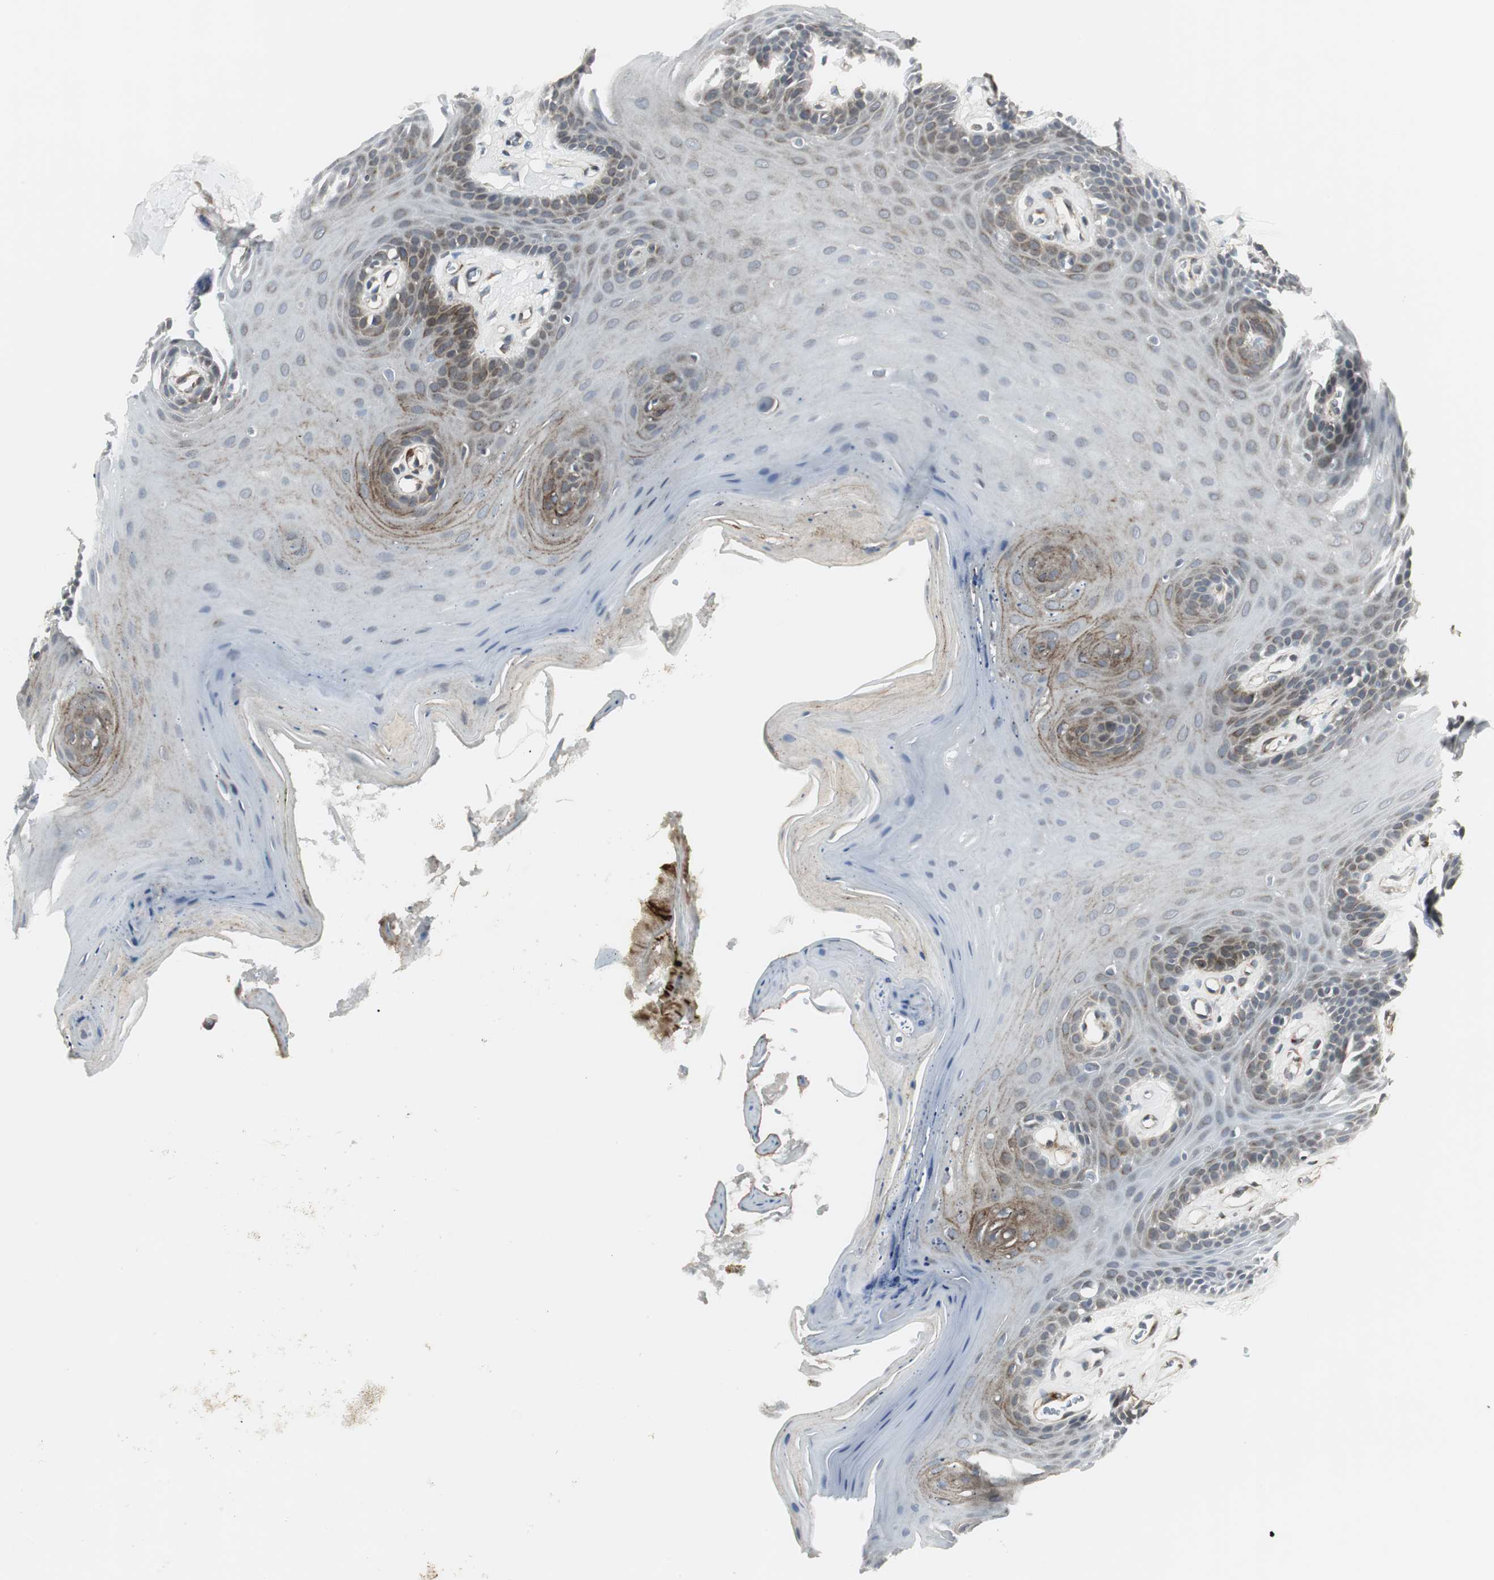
{"staining": {"intensity": "moderate", "quantity": "<25%", "location": "cytoplasmic/membranous"}, "tissue": "oral mucosa", "cell_type": "Squamous epithelial cells", "image_type": "normal", "snomed": [{"axis": "morphology", "description": "Normal tissue, NOS"}, {"axis": "morphology", "description": "Squamous cell carcinoma, NOS"}, {"axis": "topography", "description": "Skeletal muscle"}, {"axis": "topography", "description": "Oral tissue"}, {"axis": "topography", "description": "Head-Neck"}], "caption": "Moderate cytoplasmic/membranous protein staining is seen in about <25% of squamous epithelial cells in oral mucosa. (Stains: DAB in brown, nuclei in blue, Microscopy: brightfield microscopy at high magnification).", "gene": "SCYL3", "patient": {"sex": "male", "age": 71}}